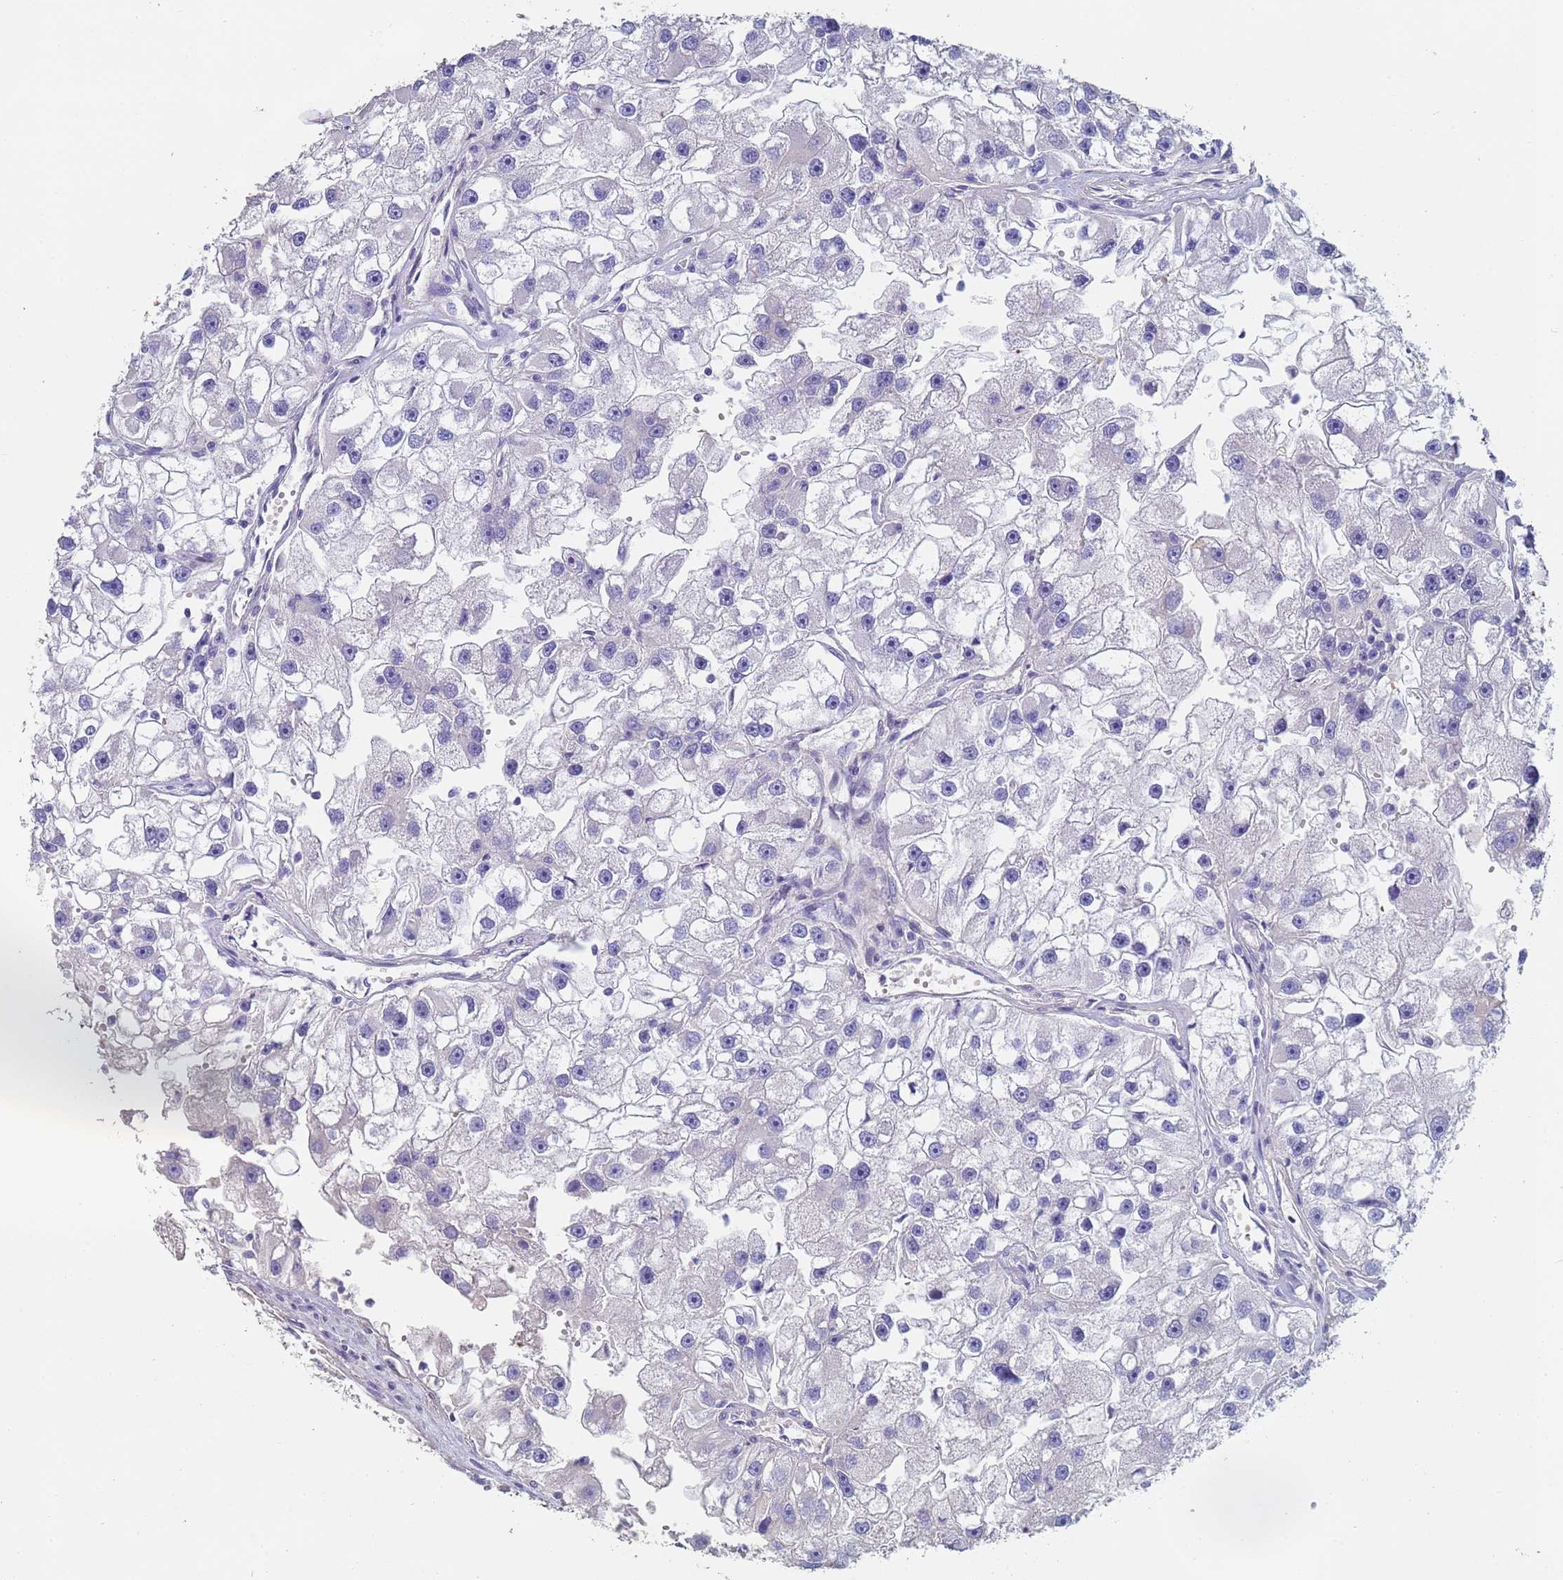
{"staining": {"intensity": "negative", "quantity": "none", "location": "none"}, "tissue": "renal cancer", "cell_type": "Tumor cells", "image_type": "cancer", "snomed": [{"axis": "morphology", "description": "Adenocarcinoma, NOS"}, {"axis": "topography", "description": "Kidney"}], "caption": "Immunohistochemical staining of human renal cancer shows no significant positivity in tumor cells.", "gene": "ABCA8", "patient": {"sex": "male", "age": 63}}